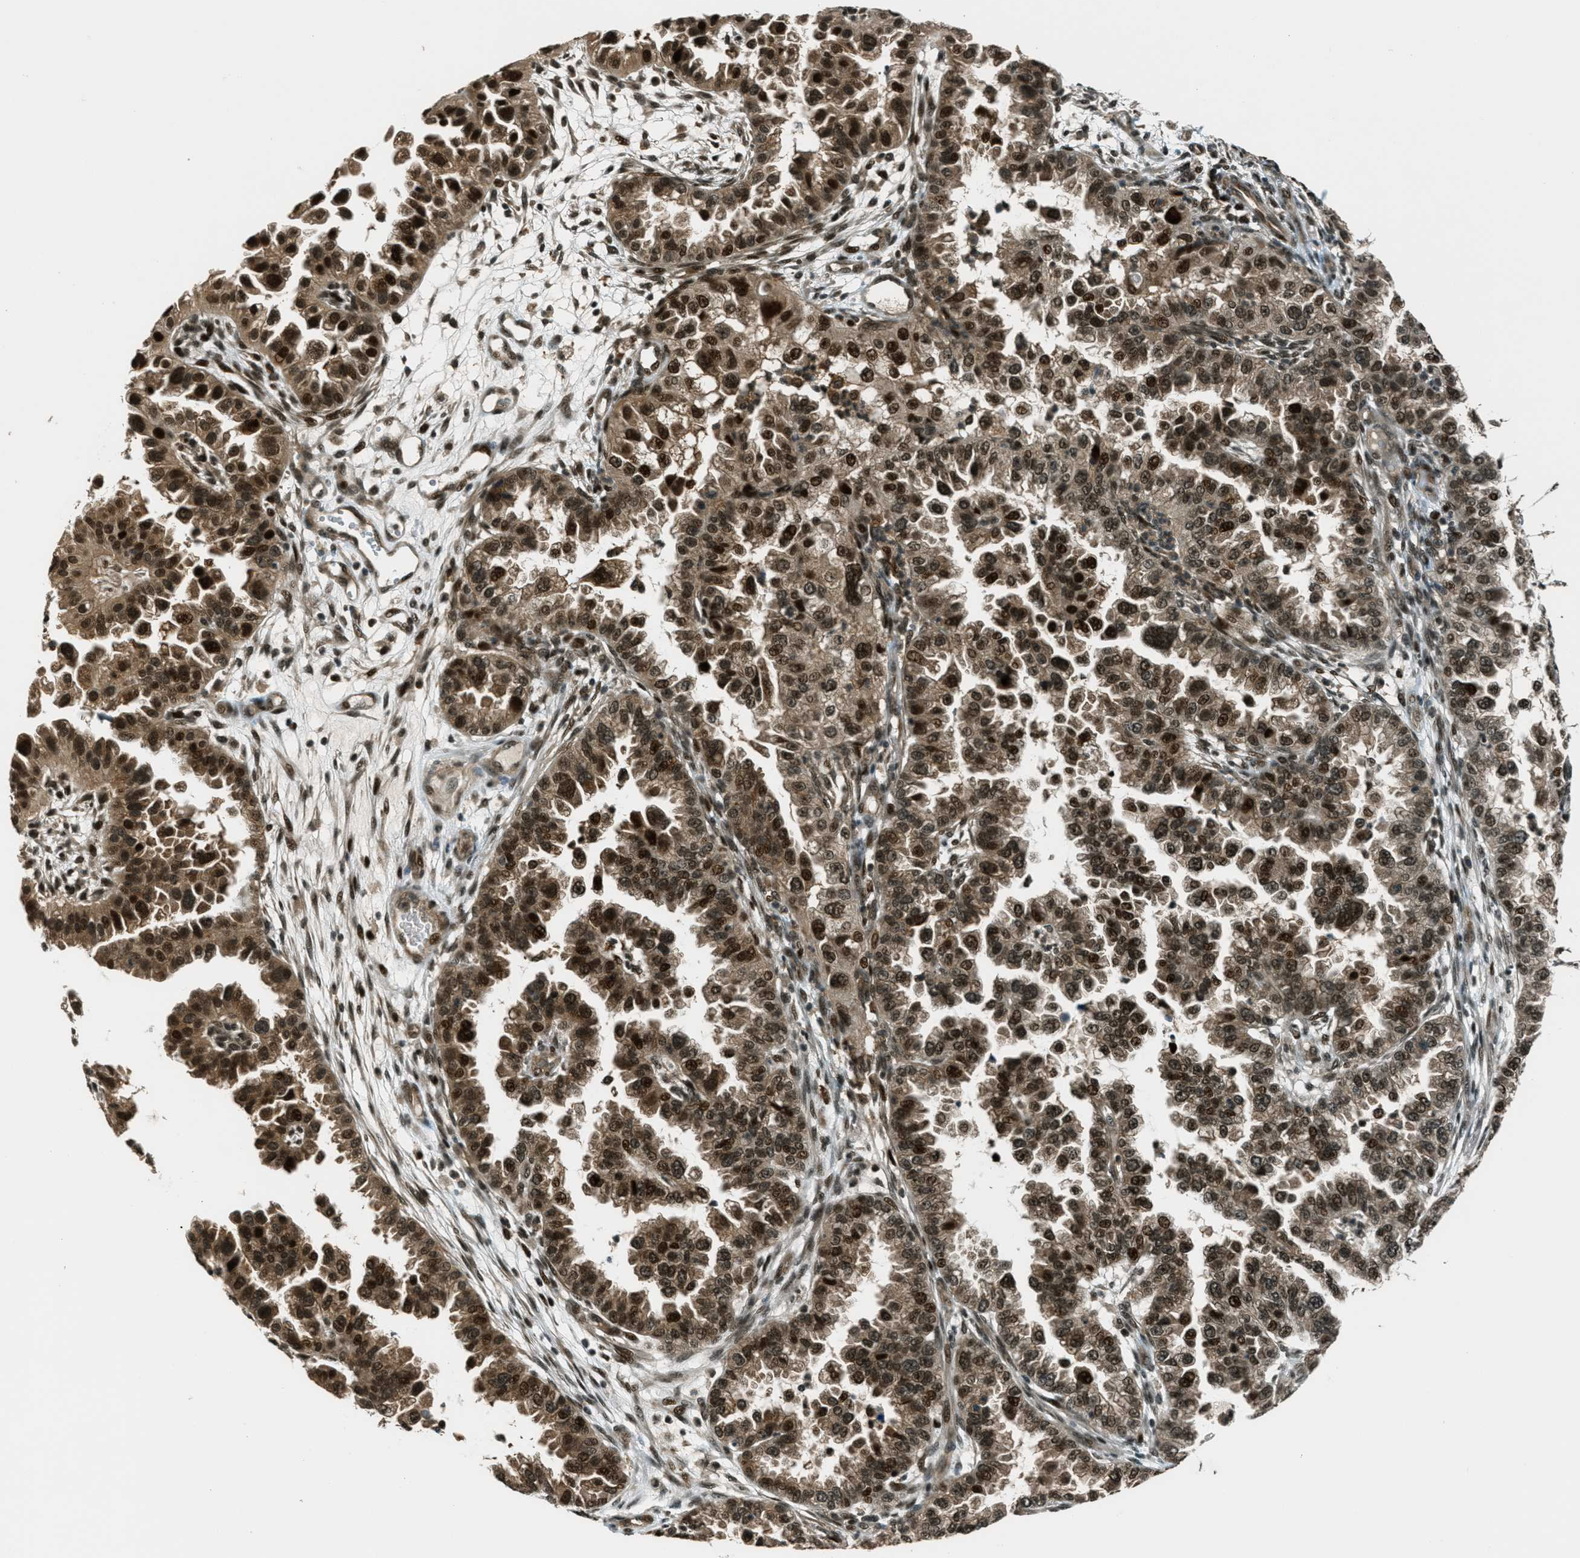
{"staining": {"intensity": "strong", "quantity": ">75%", "location": "cytoplasmic/membranous,nuclear"}, "tissue": "endometrial cancer", "cell_type": "Tumor cells", "image_type": "cancer", "snomed": [{"axis": "morphology", "description": "Adenocarcinoma, NOS"}, {"axis": "topography", "description": "Endometrium"}], "caption": "Endometrial adenocarcinoma stained with a protein marker reveals strong staining in tumor cells.", "gene": "FOXM1", "patient": {"sex": "female", "age": 85}}